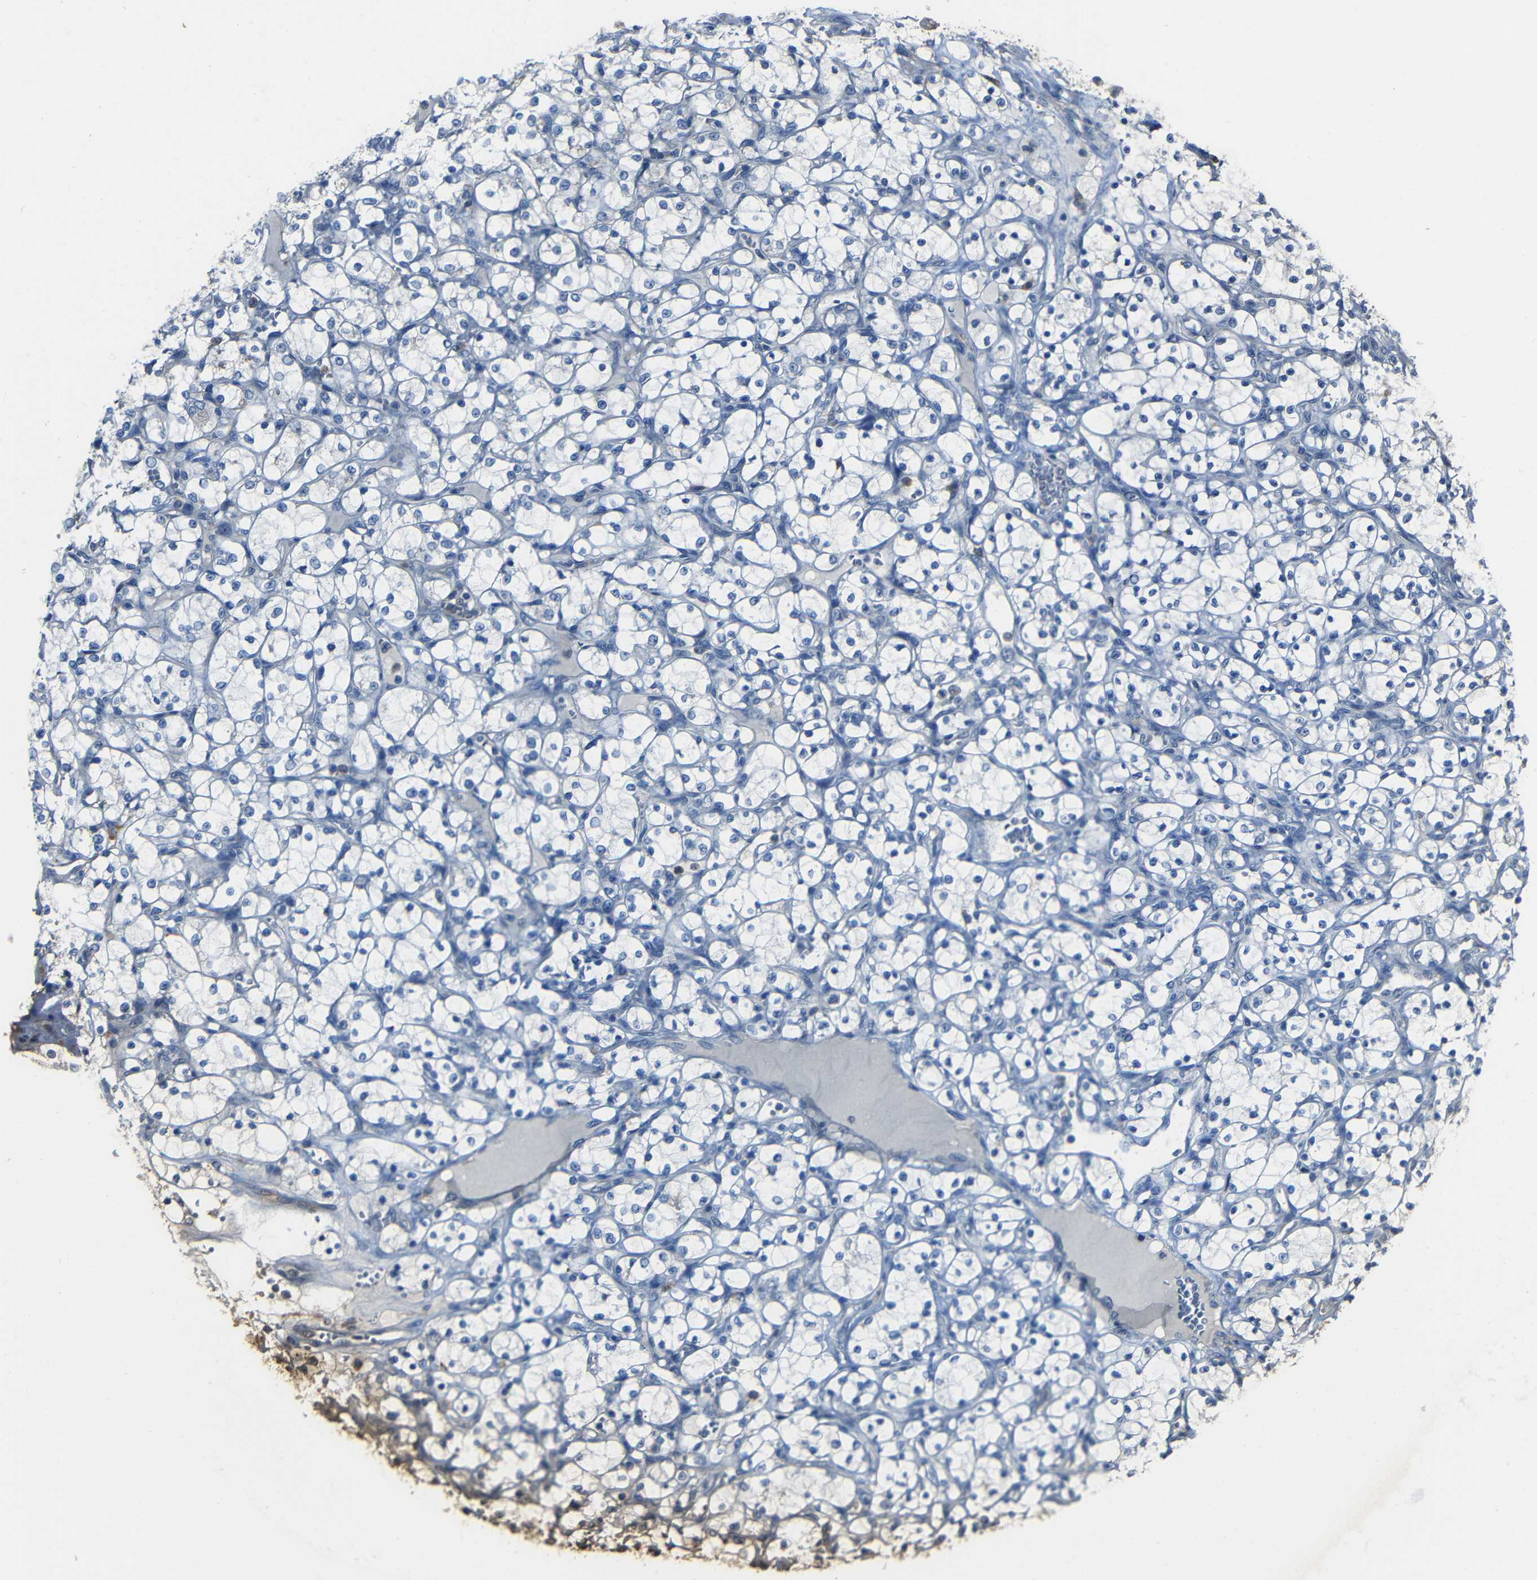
{"staining": {"intensity": "negative", "quantity": "none", "location": "none"}, "tissue": "renal cancer", "cell_type": "Tumor cells", "image_type": "cancer", "snomed": [{"axis": "morphology", "description": "Adenocarcinoma, NOS"}, {"axis": "topography", "description": "Kidney"}], "caption": "This is a histopathology image of immunohistochemistry staining of adenocarcinoma (renal), which shows no expression in tumor cells.", "gene": "DNAJC5", "patient": {"sex": "female", "age": 69}}